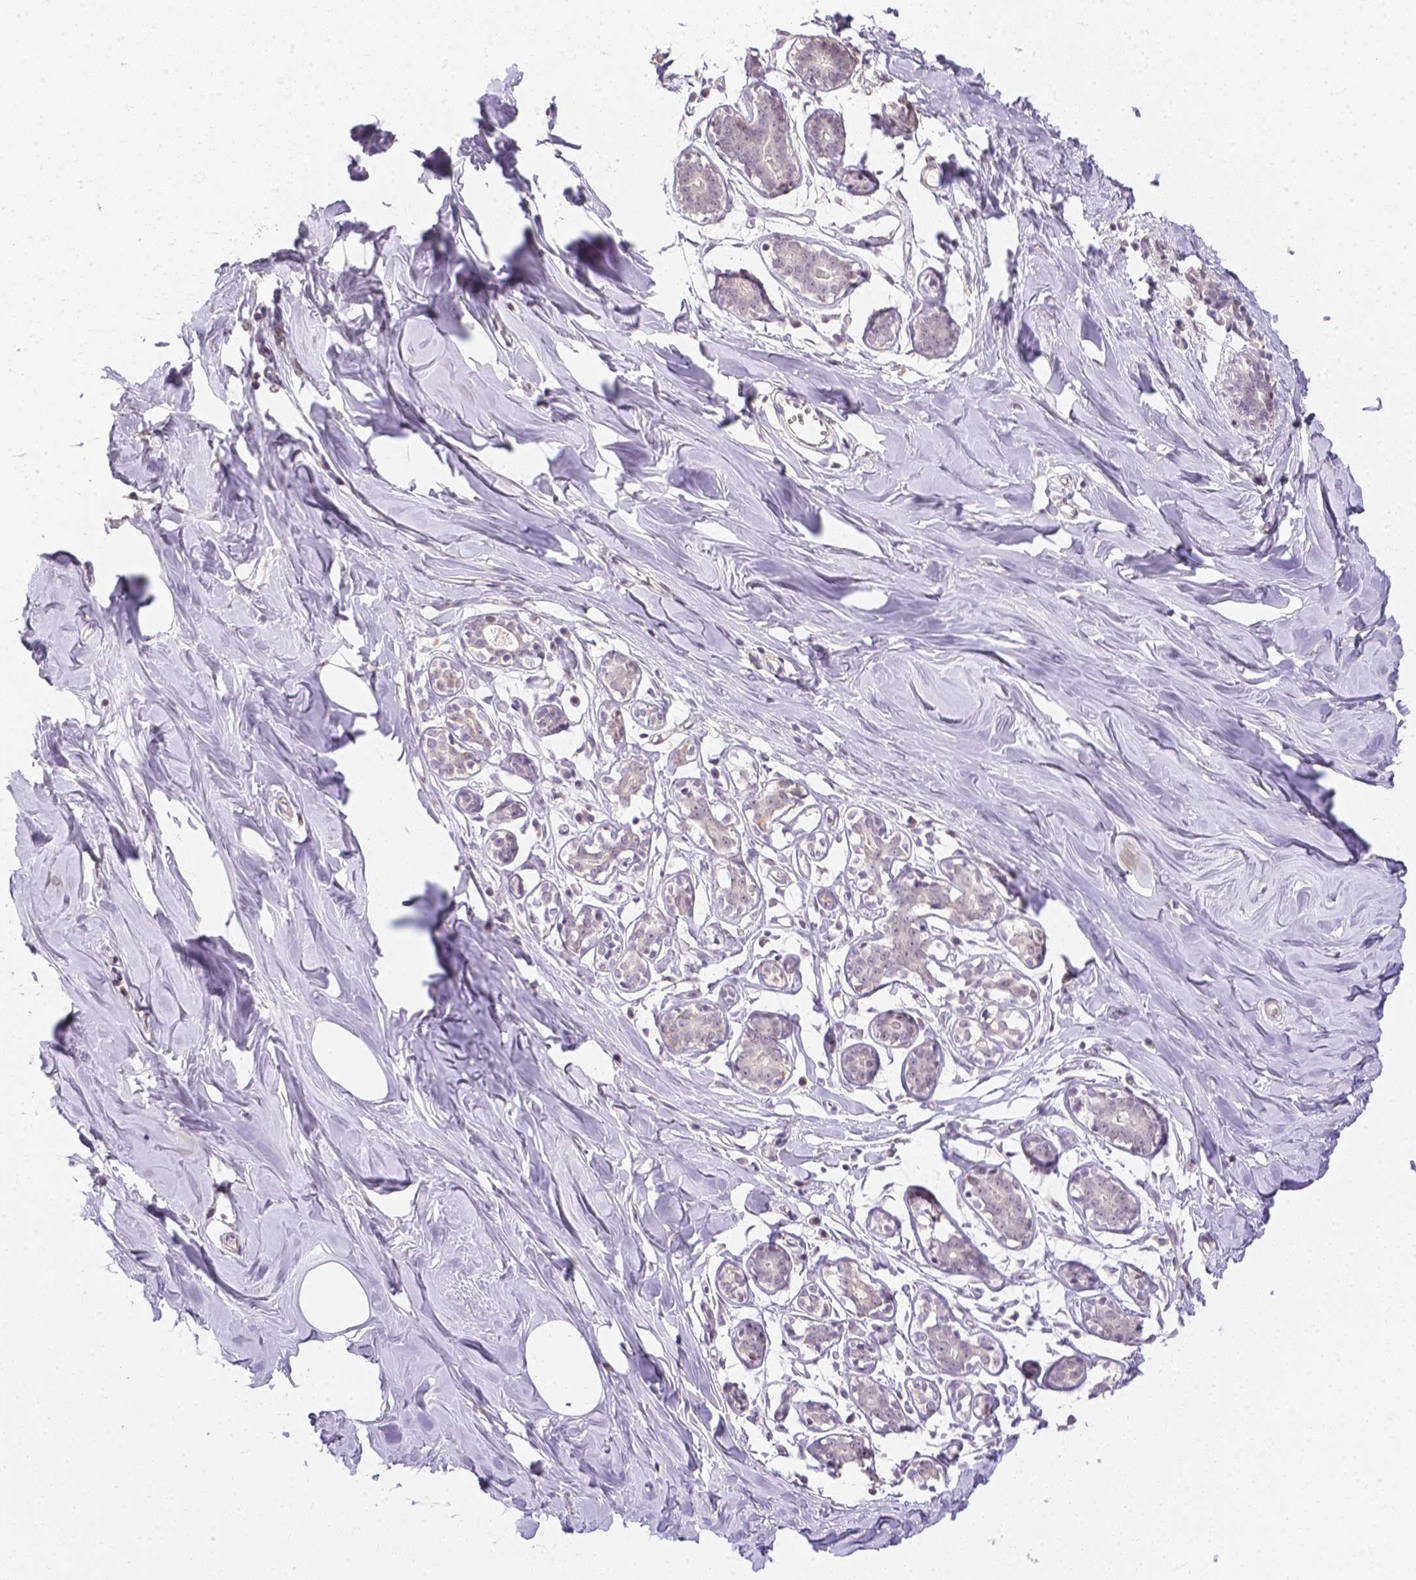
{"staining": {"intensity": "weak", "quantity": "<25%", "location": "cytoplasmic/membranous"}, "tissue": "breast", "cell_type": "Adipocytes", "image_type": "normal", "snomed": [{"axis": "morphology", "description": "Normal tissue, NOS"}, {"axis": "topography", "description": "Breast"}], "caption": "Protein analysis of unremarkable breast displays no significant staining in adipocytes.", "gene": "ZNF280B", "patient": {"sex": "female", "age": 27}}